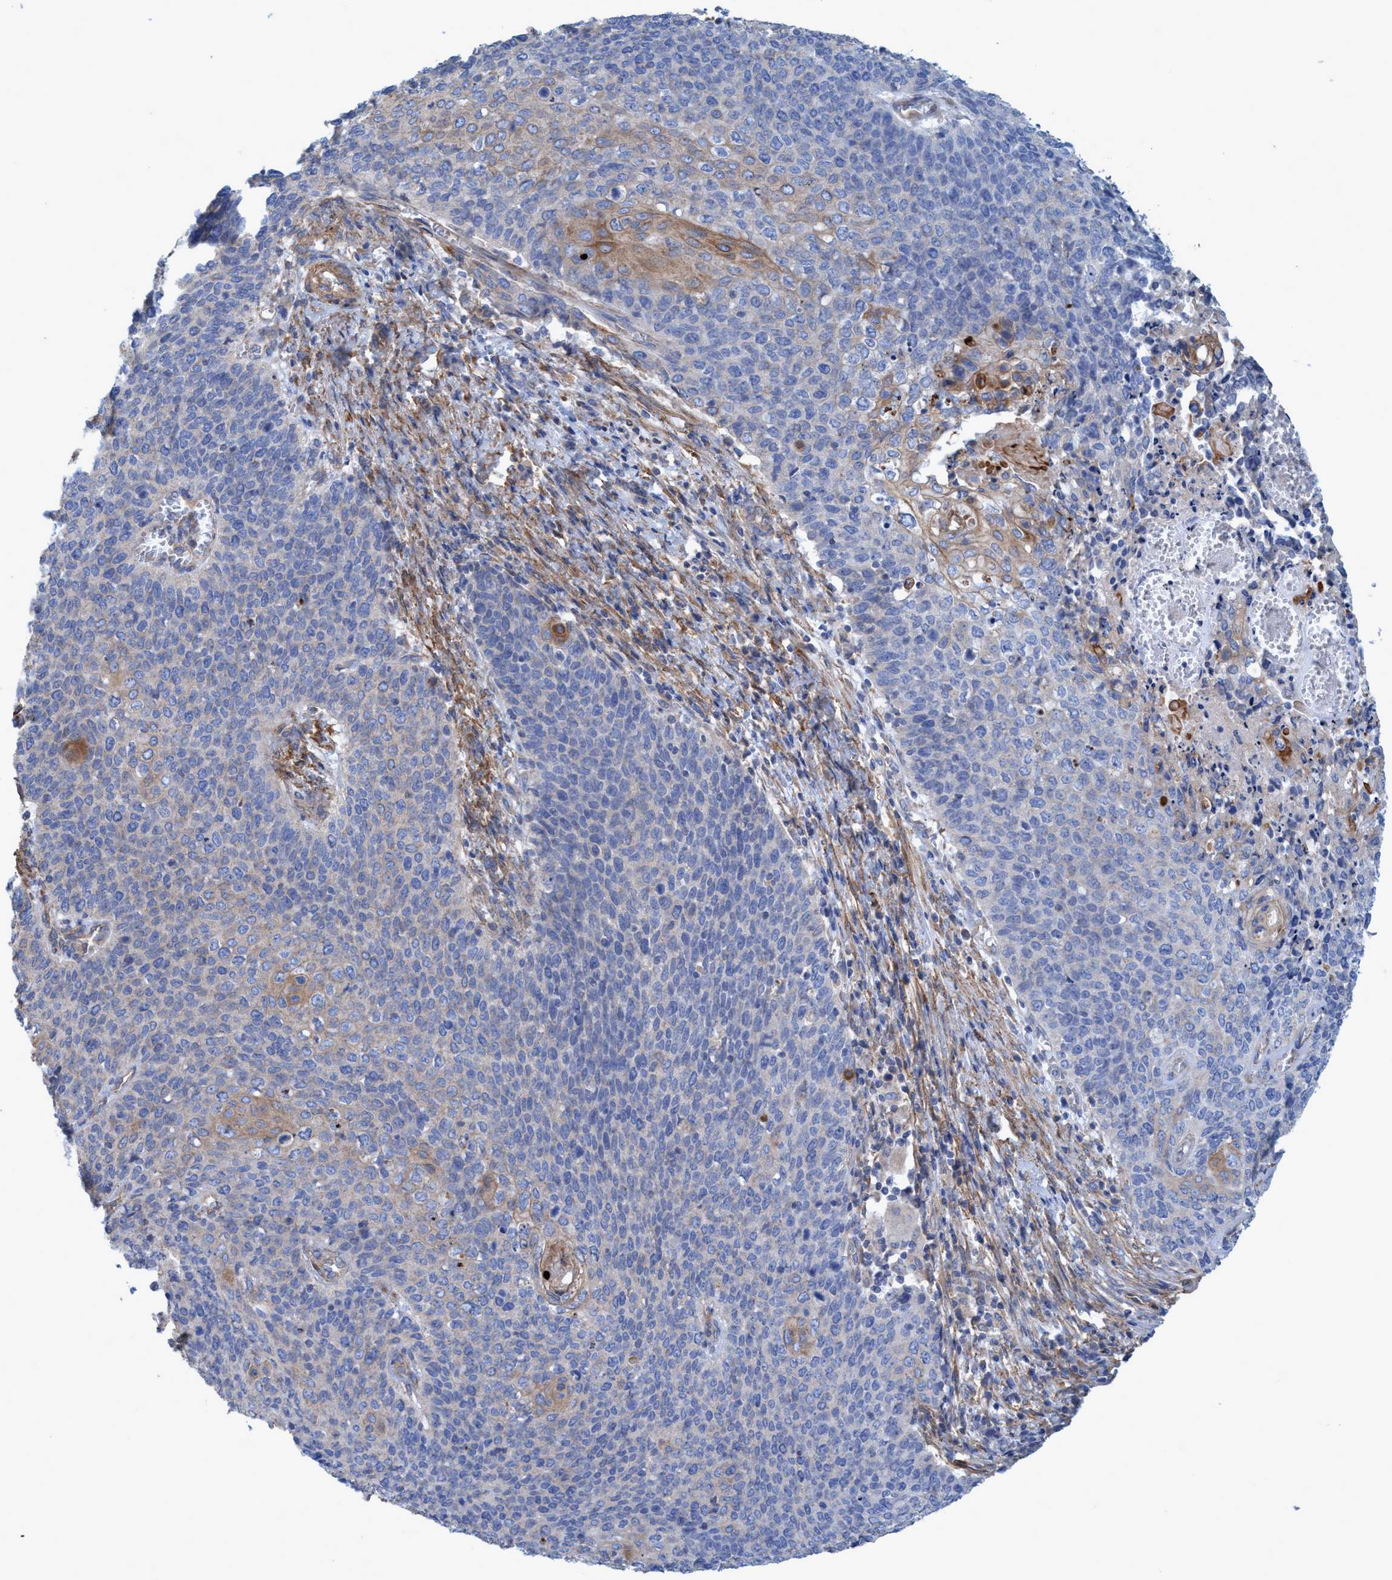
{"staining": {"intensity": "strong", "quantity": "<25%", "location": "cytoplasmic/membranous"}, "tissue": "cervical cancer", "cell_type": "Tumor cells", "image_type": "cancer", "snomed": [{"axis": "morphology", "description": "Squamous cell carcinoma, NOS"}, {"axis": "topography", "description": "Cervix"}], "caption": "About <25% of tumor cells in cervical squamous cell carcinoma reveal strong cytoplasmic/membranous protein expression as visualized by brown immunohistochemical staining.", "gene": "GULP1", "patient": {"sex": "female", "age": 39}}